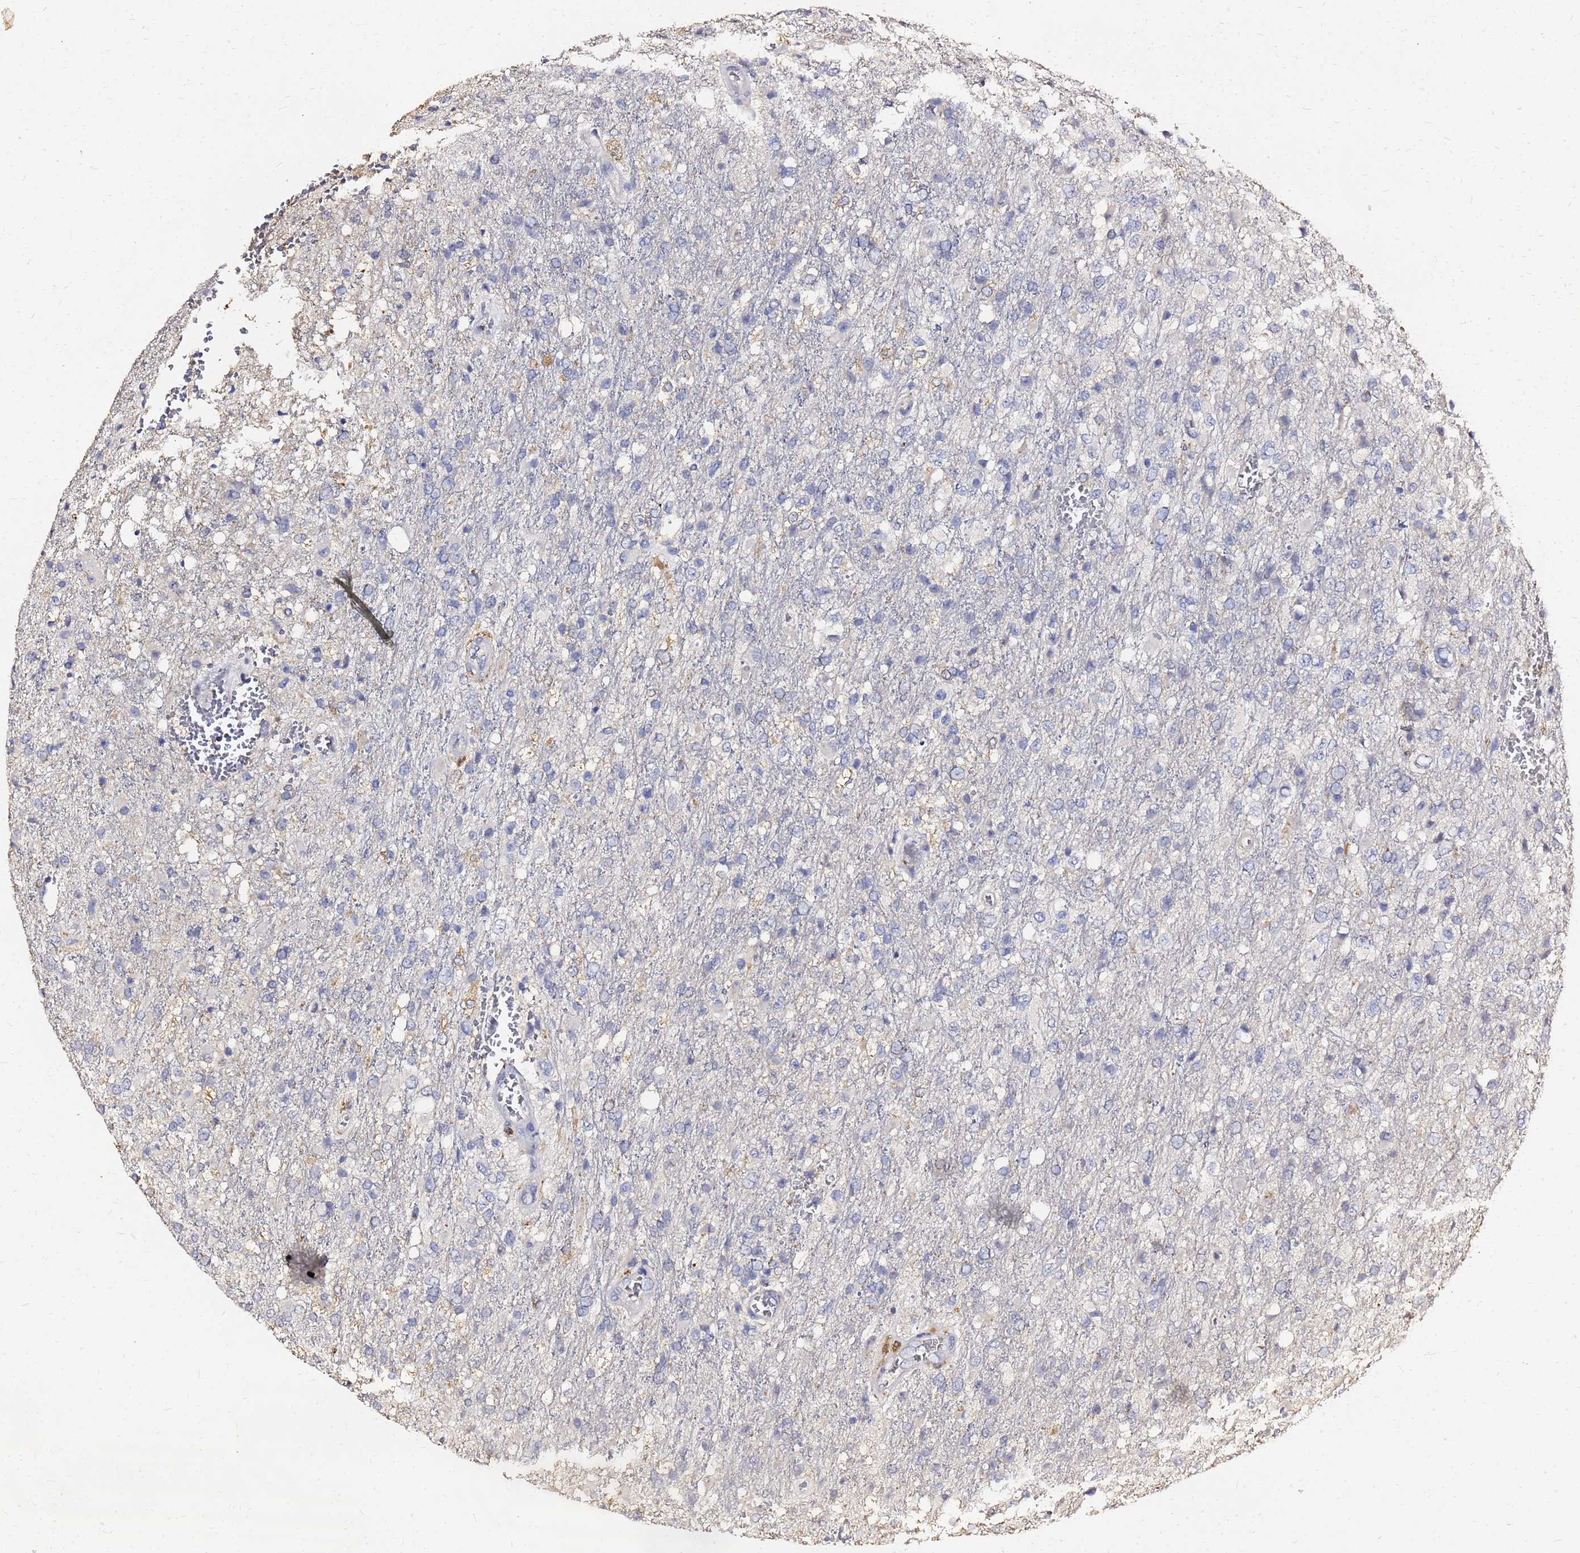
{"staining": {"intensity": "negative", "quantity": "none", "location": "none"}, "tissue": "glioma", "cell_type": "Tumor cells", "image_type": "cancer", "snomed": [{"axis": "morphology", "description": "Glioma, malignant, High grade"}, {"axis": "topography", "description": "Brain"}], "caption": "This is an immunohistochemistry histopathology image of glioma. There is no positivity in tumor cells.", "gene": "FAM183A", "patient": {"sex": "female", "age": 74}}